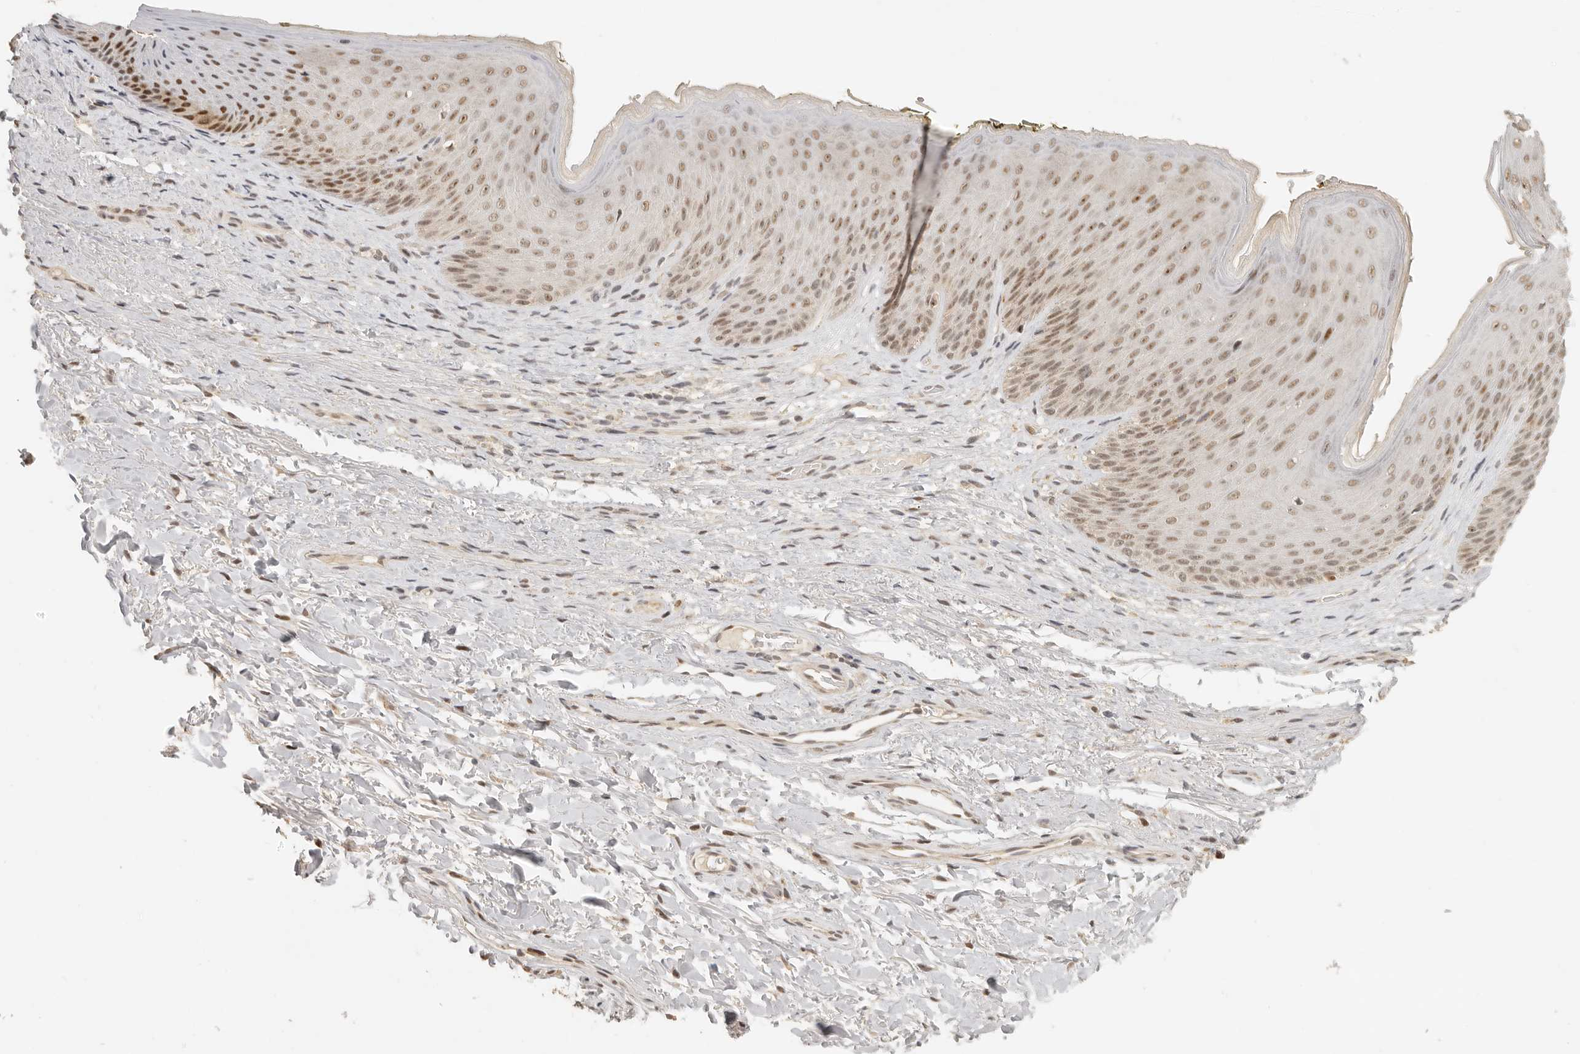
{"staining": {"intensity": "moderate", "quantity": ">75%", "location": "nuclear"}, "tissue": "skin", "cell_type": "Epidermal cells", "image_type": "normal", "snomed": [{"axis": "morphology", "description": "Normal tissue, NOS"}, {"axis": "topography", "description": "Anal"}], "caption": "About >75% of epidermal cells in unremarkable skin show moderate nuclear protein expression as visualized by brown immunohistochemical staining.", "gene": "GPBP1L1", "patient": {"sex": "male", "age": 74}}